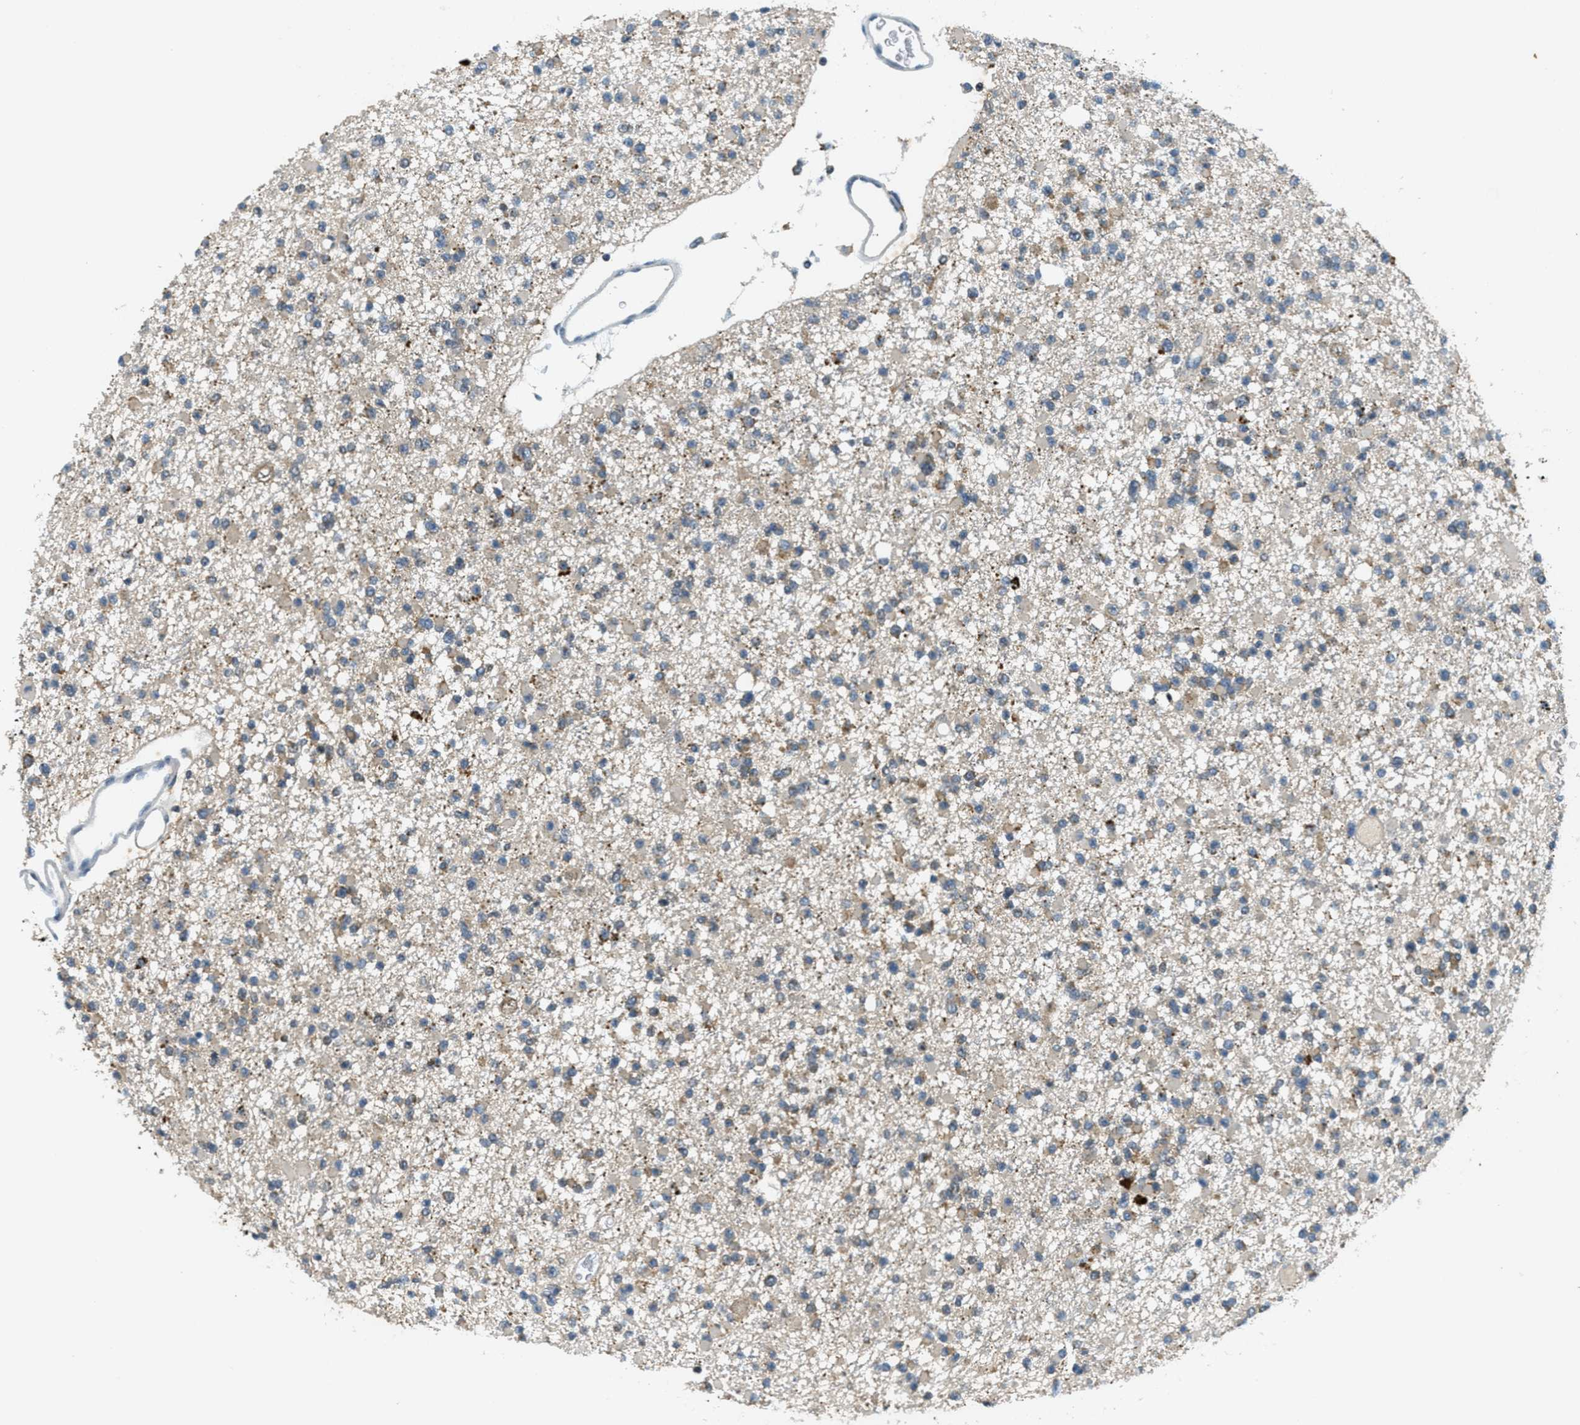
{"staining": {"intensity": "weak", "quantity": "25%-75%", "location": "cytoplasmic/membranous"}, "tissue": "glioma", "cell_type": "Tumor cells", "image_type": "cancer", "snomed": [{"axis": "morphology", "description": "Glioma, malignant, Low grade"}, {"axis": "topography", "description": "Brain"}], "caption": "Immunohistochemical staining of glioma shows weak cytoplasmic/membranous protein staining in about 25%-75% of tumor cells. The protein is stained brown, and the nuclei are stained in blue (DAB IHC with brightfield microscopy, high magnification).", "gene": "TCF20", "patient": {"sex": "female", "age": 22}}